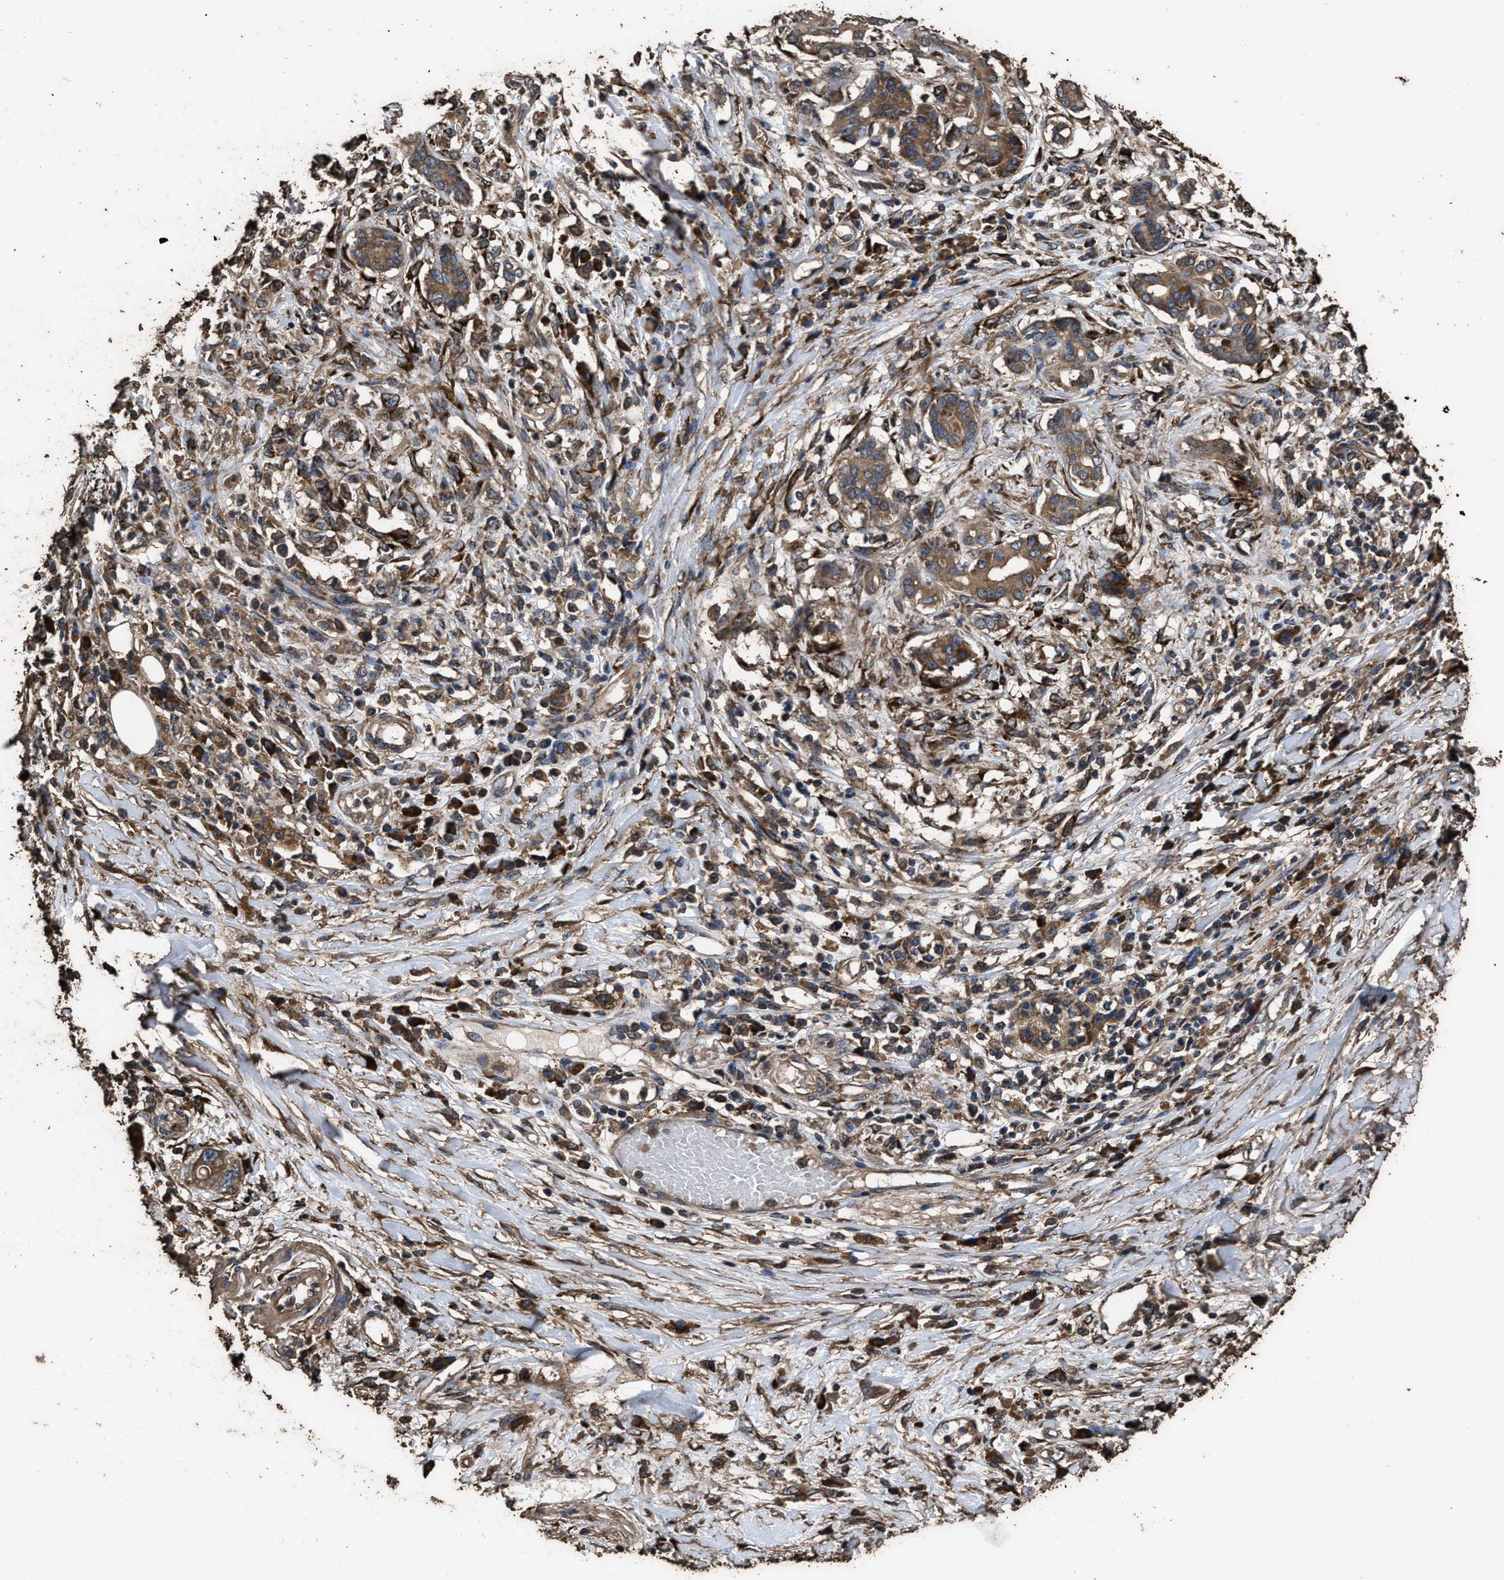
{"staining": {"intensity": "moderate", "quantity": ">75%", "location": "cytoplasmic/membranous"}, "tissue": "pancreatic cancer", "cell_type": "Tumor cells", "image_type": "cancer", "snomed": [{"axis": "morphology", "description": "Adenocarcinoma, NOS"}, {"axis": "topography", "description": "Pancreas"}], "caption": "Human pancreatic cancer stained for a protein (brown) displays moderate cytoplasmic/membranous positive staining in about >75% of tumor cells.", "gene": "ZMYND19", "patient": {"sex": "female", "age": 56}}